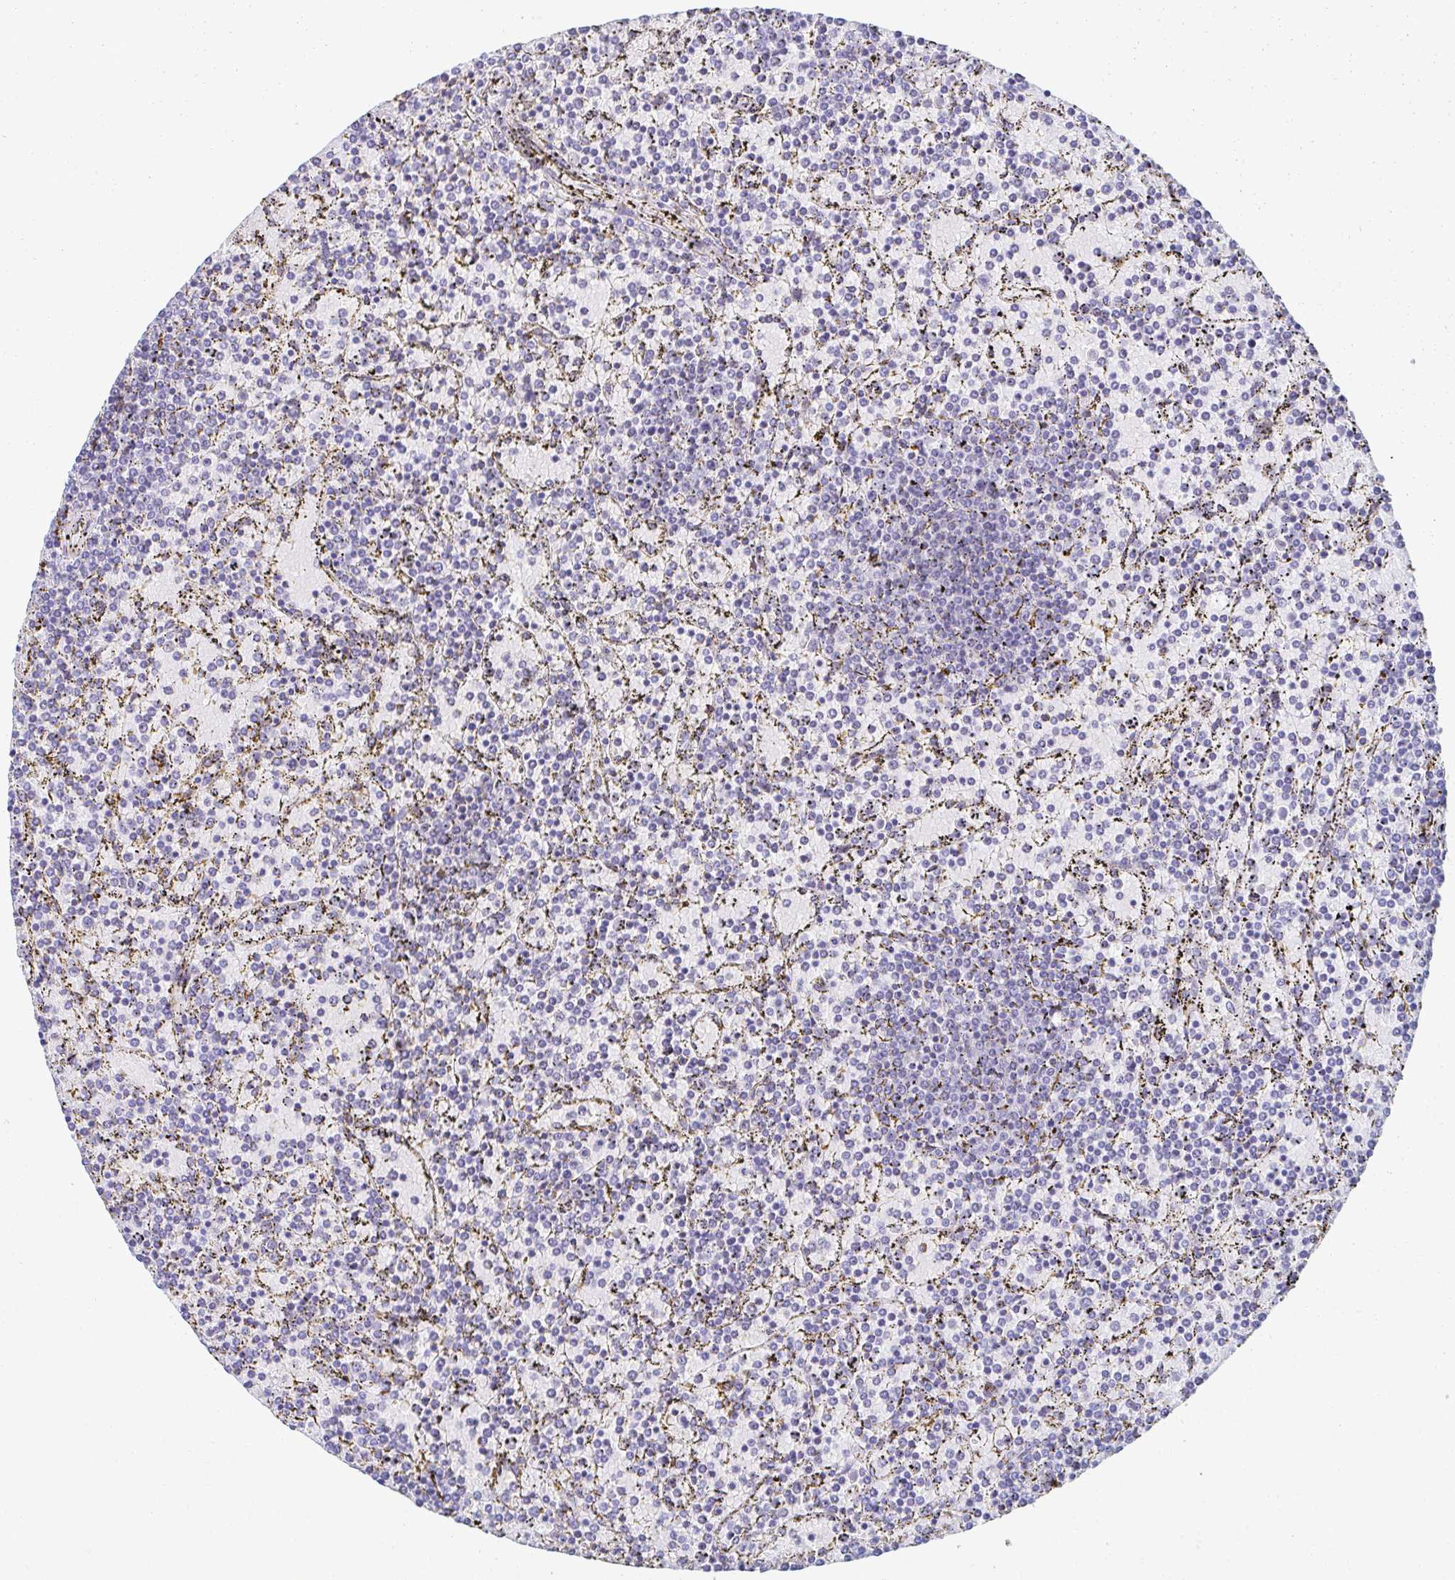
{"staining": {"intensity": "negative", "quantity": "none", "location": "none"}, "tissue": "lymphoma", "cell_type": "Tumor cells", "image_type": "cancer", "snomed": [{"axis": "morphology", "description": "Malignant lymphoma, non-Hodgkin's type, Low grade"}, {"axis": "topography", "description": "Spleen"}], "caption": "A high-resolution micrograph shows immunohistochemistry (IHC) staining of low-grade malignant lymphoma, non-Hodgkin's type, which displays no significant staining in tumor cells.", "gene": "AKAP14", "patient": {"sex": "female", "age": 77}}